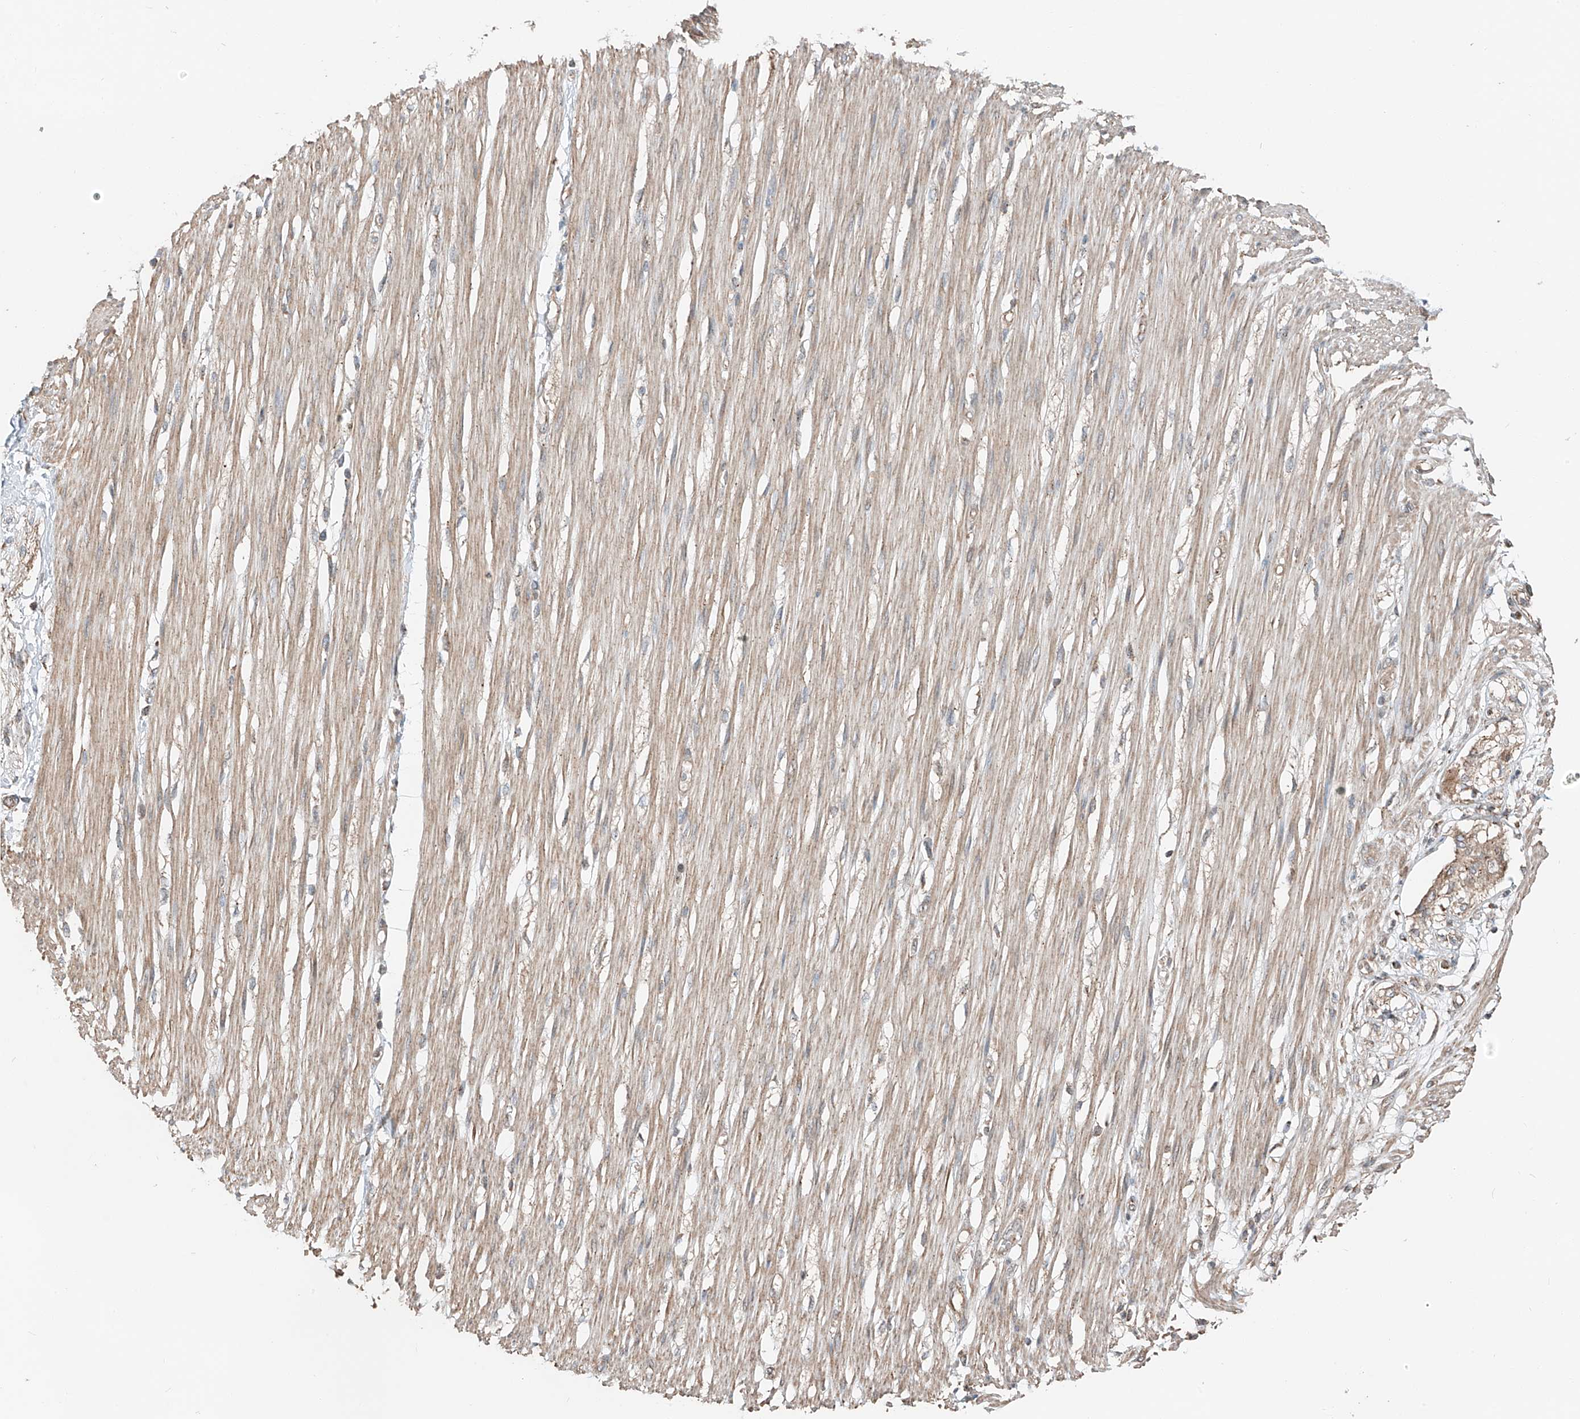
{"staining": {"intensity": "weak", "quantity": ">75%", "location": "cytoplasmic/membranous"}, "tissue": "smooth muscle", "cell_type": "Smooth muscle cells", "image_type": "normal", "snomed": [{"axis": "morphology", "description": "Normal tissue, NOS"}, {"axis": "morphology", "description": "Adenocarcinoma, NOS"}, {"axis": "topography", "description": "Colon"}, {"axis": "topography", "description": "Peripheral nerve tissue"}], "caption": "Immunohistochemical staining of benign smooth muscle exhibits low levels of weak cytoplasmic/membranous positivity in approximately >75% of smooth muscle cells. The protein of interest is stained brown, and the nuclei are stained in blue (DAB IHC with brightfield microscopy, high magnification).", "gene": "CEP162", "patient": {"sex": "male", "age": 14}}